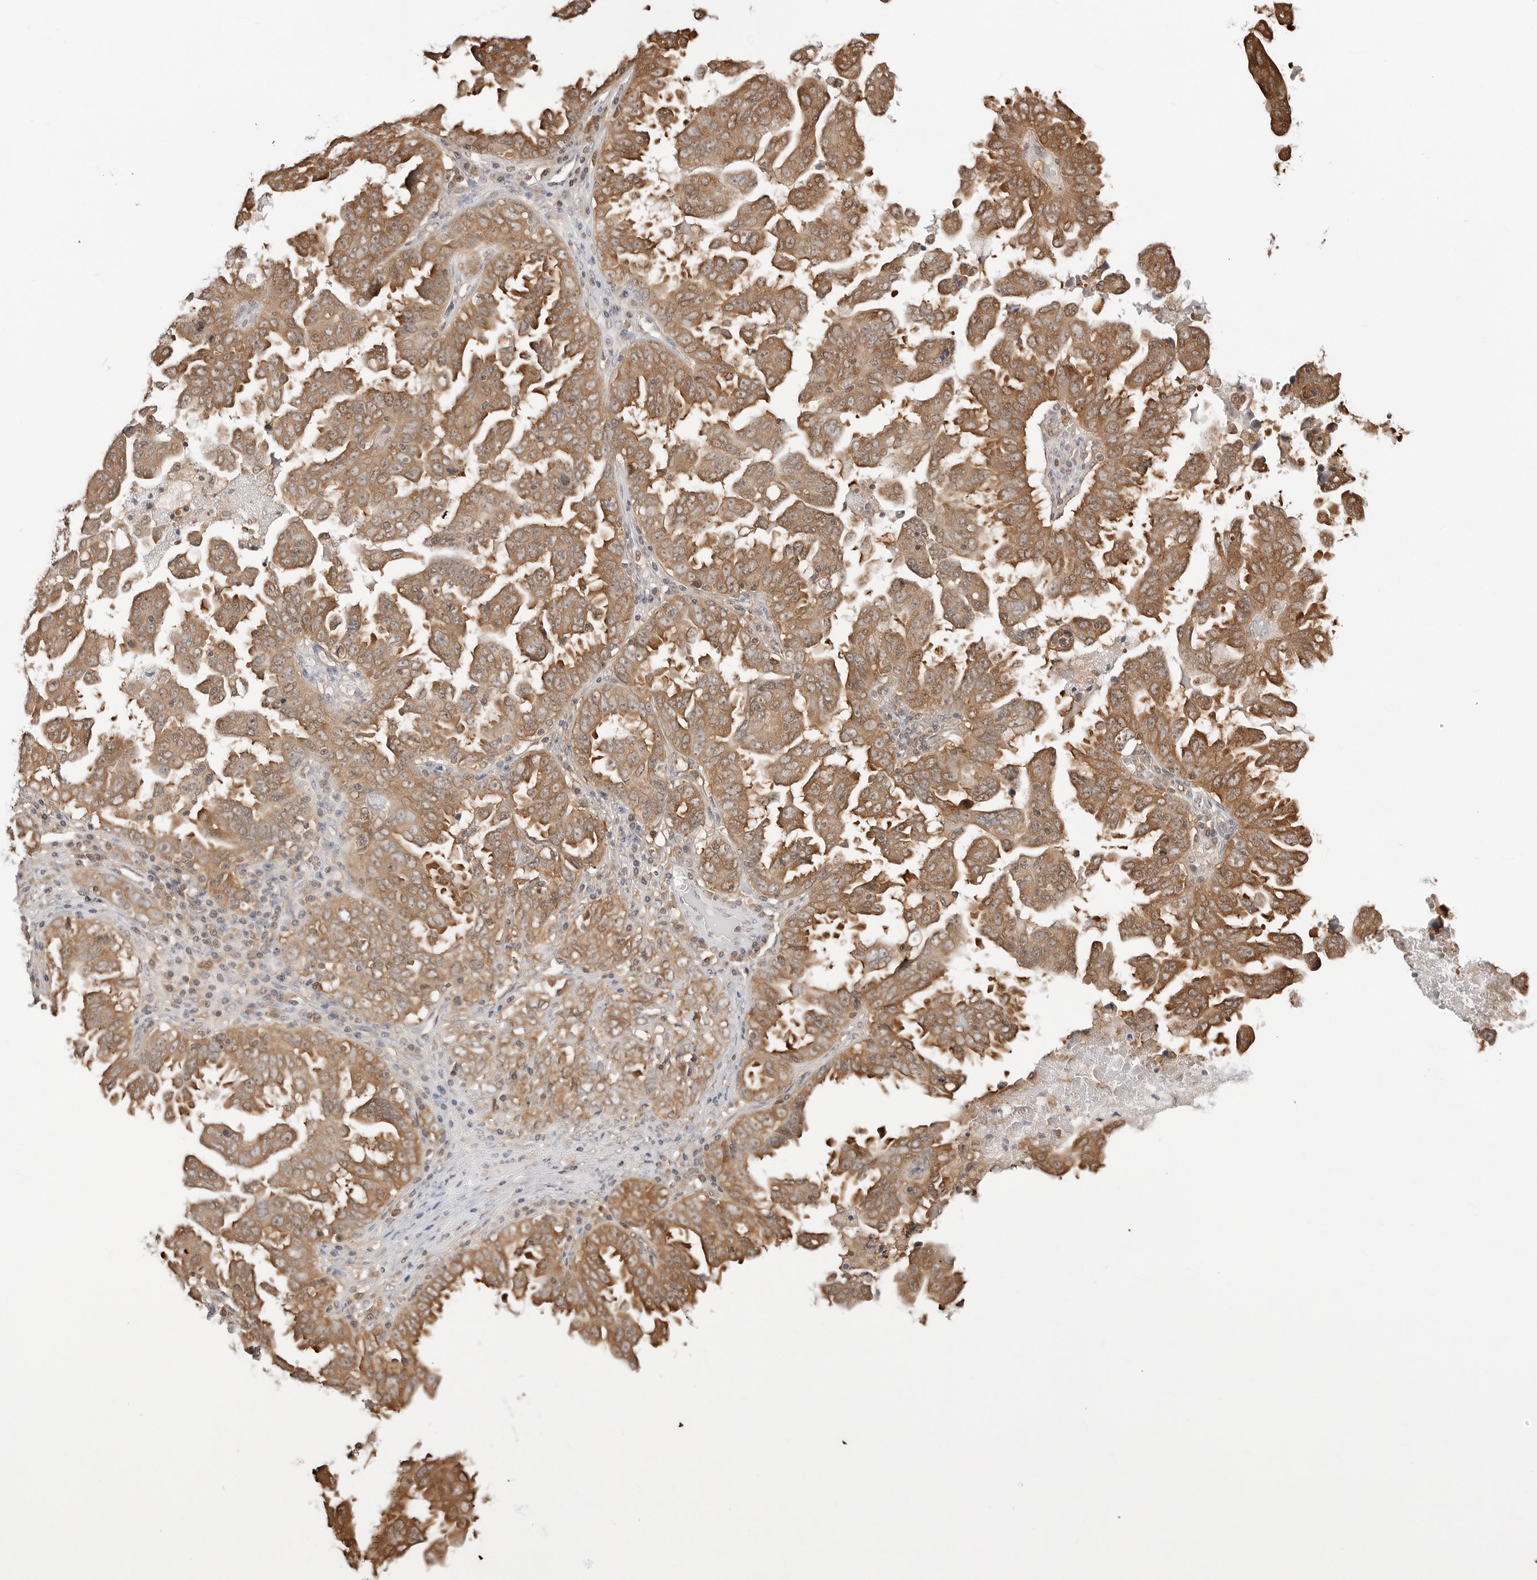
{"staining": {"intensity": "strong", "quantity": ">75%", "location": "cytoplasmic/membranous"}, "tissue": "ovarian cancer", "cell_type": "Tumor cells", "image_type": "cancer", "snomed": [{"axis": "morphology", "description": "Carcinoma, endometroid"}, {"axis": "topography", "description": "Ovary"}], "caption": "This histopathology image demonstrates immunohistochemistry staining of human endometroid carcinoma (ovarian), with high strong cytoplasmic/membranous expression in about >75% of tumor cells.", "gene": "NUDC", "patient": {"sex": "female", "age": 62}}